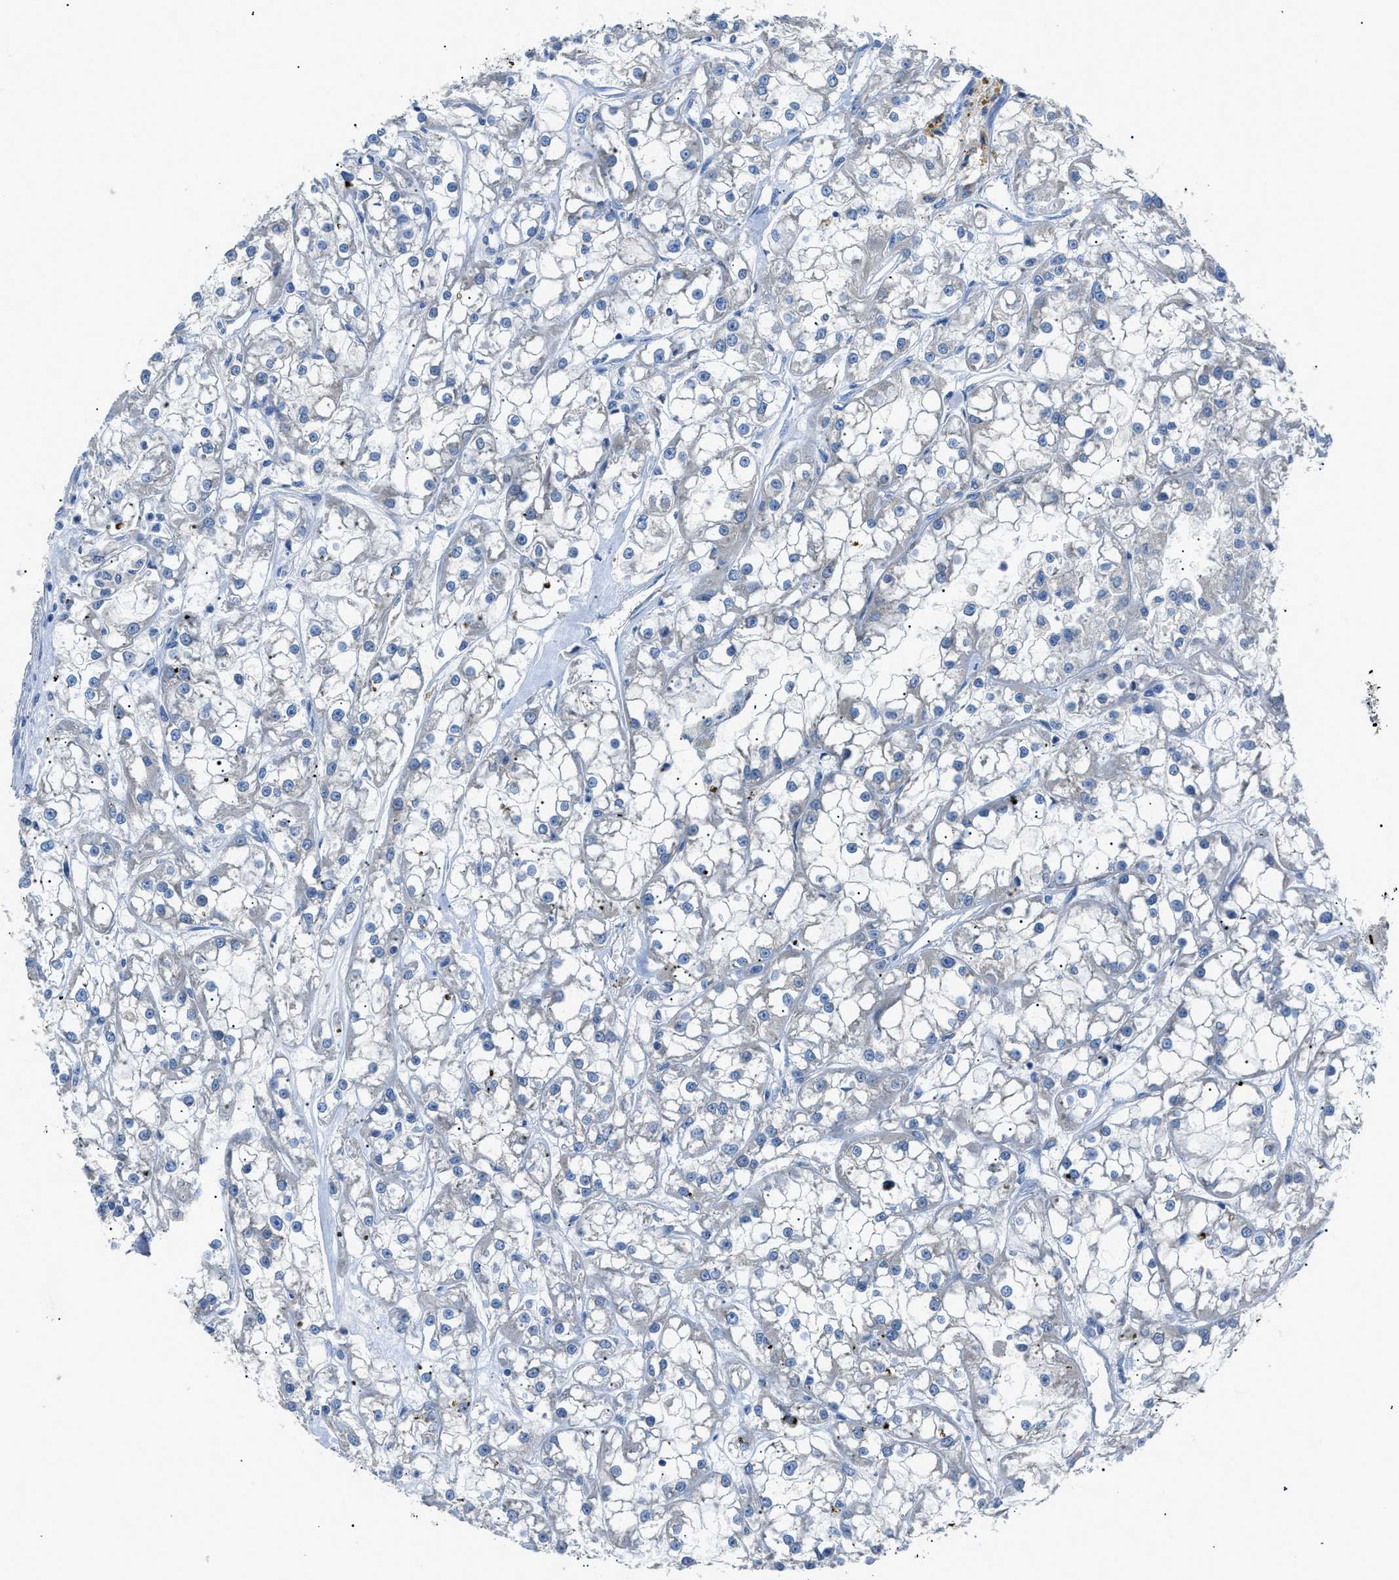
{"staining": {"intensity": "negative", "quantity": "none", "location": "none"}, "tissue": "renal cancer", "cell_type": "Tumor cells", "image_type": "cancer", "snomed": [{"axis": "morphology", "description": "Adenocarcinoma, NOS"}, {"axis": "topography", "description": "Kidney"}], "caption": "Tumor cells show no significant protein staining in renal cancer (adenocarcinoma).", "gene": "ZDHHC24", "patient": {"sex": "female", "age": 52}}